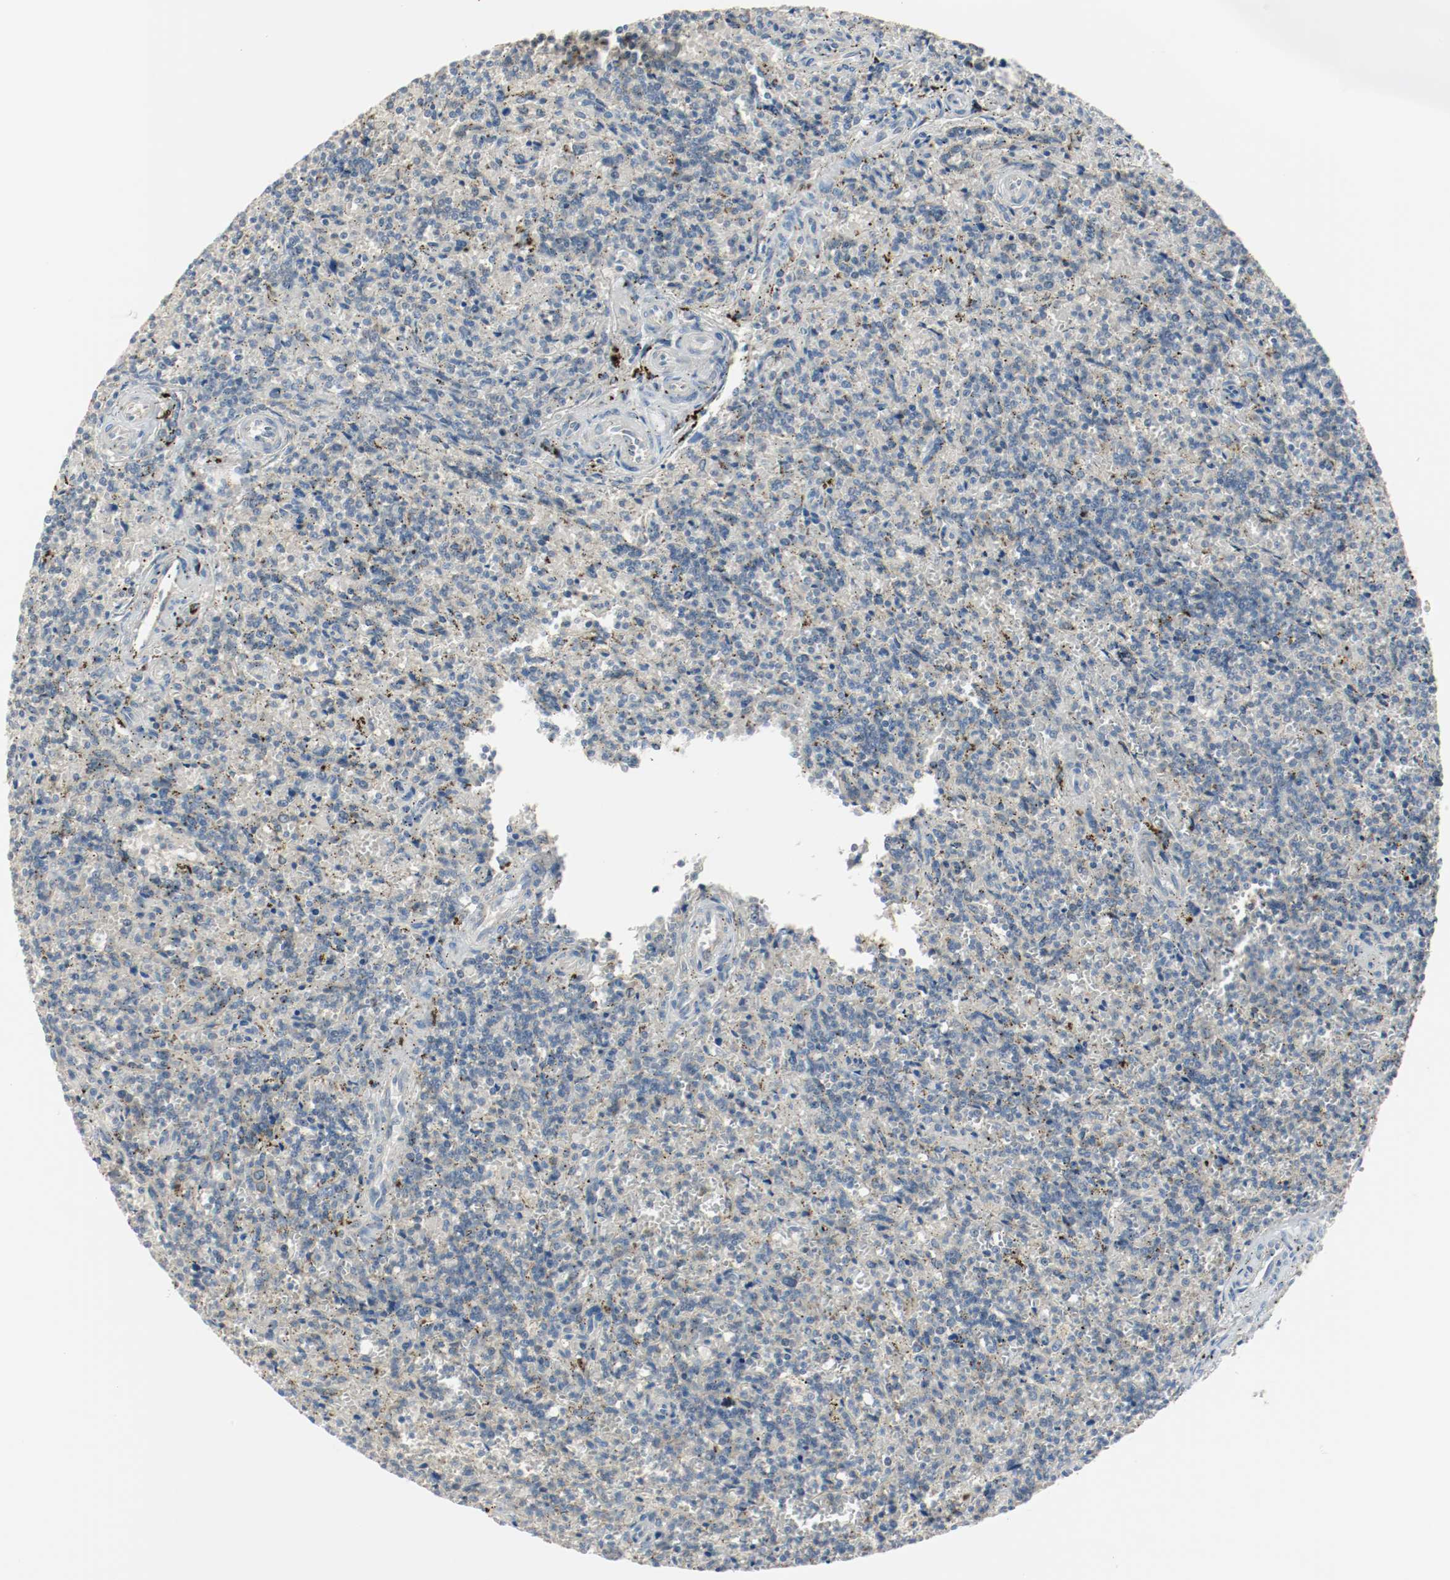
{"staining": {"intensity": "negative", "quantity": "none", "location": "none"}, "tissue": "lymphoma", "cell_type": "Tumor cells", "image_type": "cancer", "snomed": [{"axis": "morphology", "description": "Malignant lymphoma, non-Hodgkin's type, Low grade"}, {"axis": "topography", "description": "Spleen"}], "caption": "A high-resolution histopathology image shows IHC staining of lymphoma, which exhibits no significant staining in tumor cells. (Immunohistochemistry (ihc), brightfield microscopy, high magnification).", "gene": "MELTF", "patient": {"sex": "male", "age": 73}}